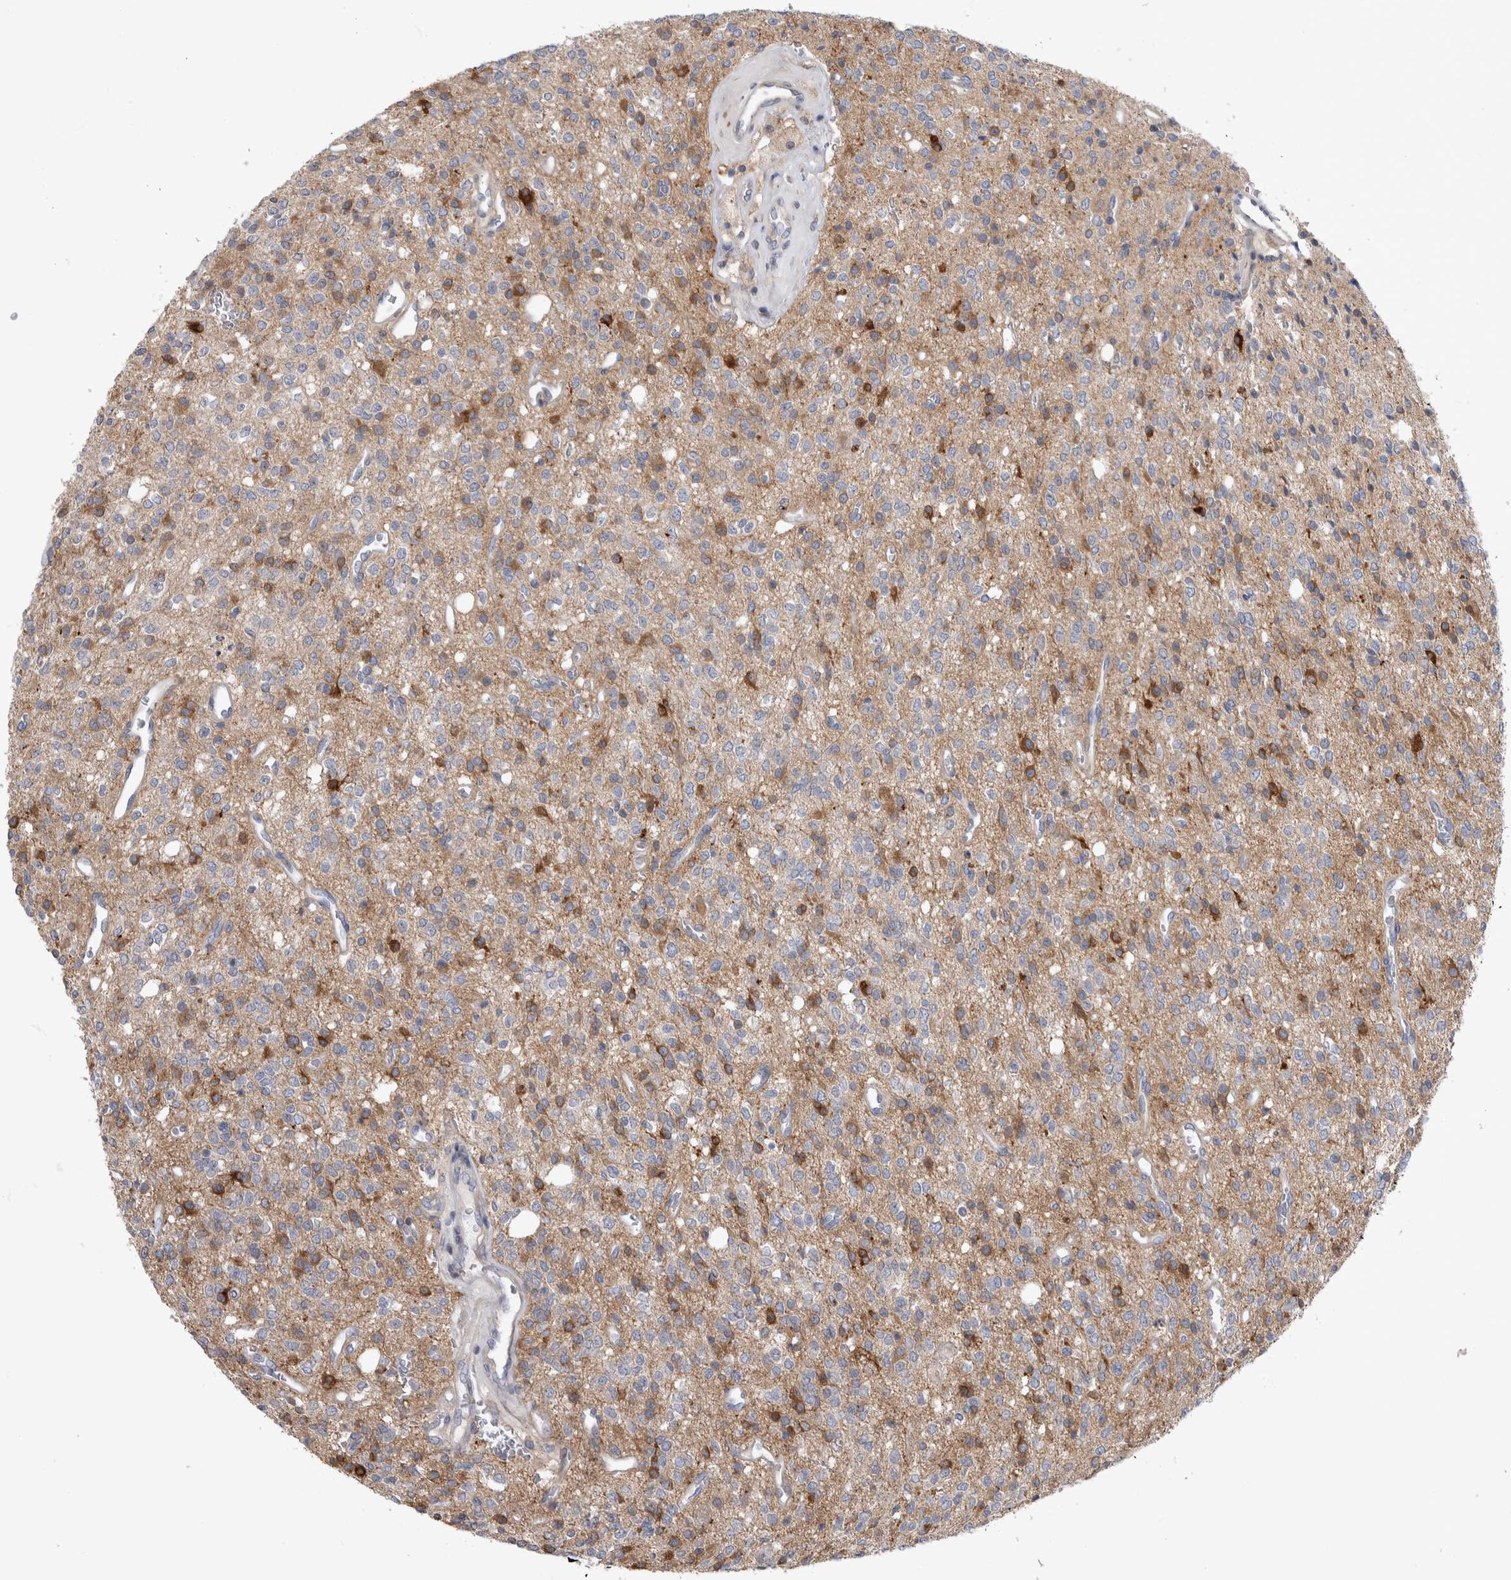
{"staining": {"intensity": "moderate", "quantity": ">75%", "location": "cytoplasmic/membranous"}, "tissue": "glioma", "cell_type": "Tumor cells", "image_type": "cancer", "snomed": [{"axis": "morphology", "description": "Glioma, malignant, High grade"}, {"axis": "topography", "description": "Brain"}], "caption": "Glioma was stained to show a protein in brown. There is medium levels of moderate cytoplasmic/membranous staining in about >75% of tumor cells.", "gene": "IBTK", "patient": {"sex": "male", "age": 34}}